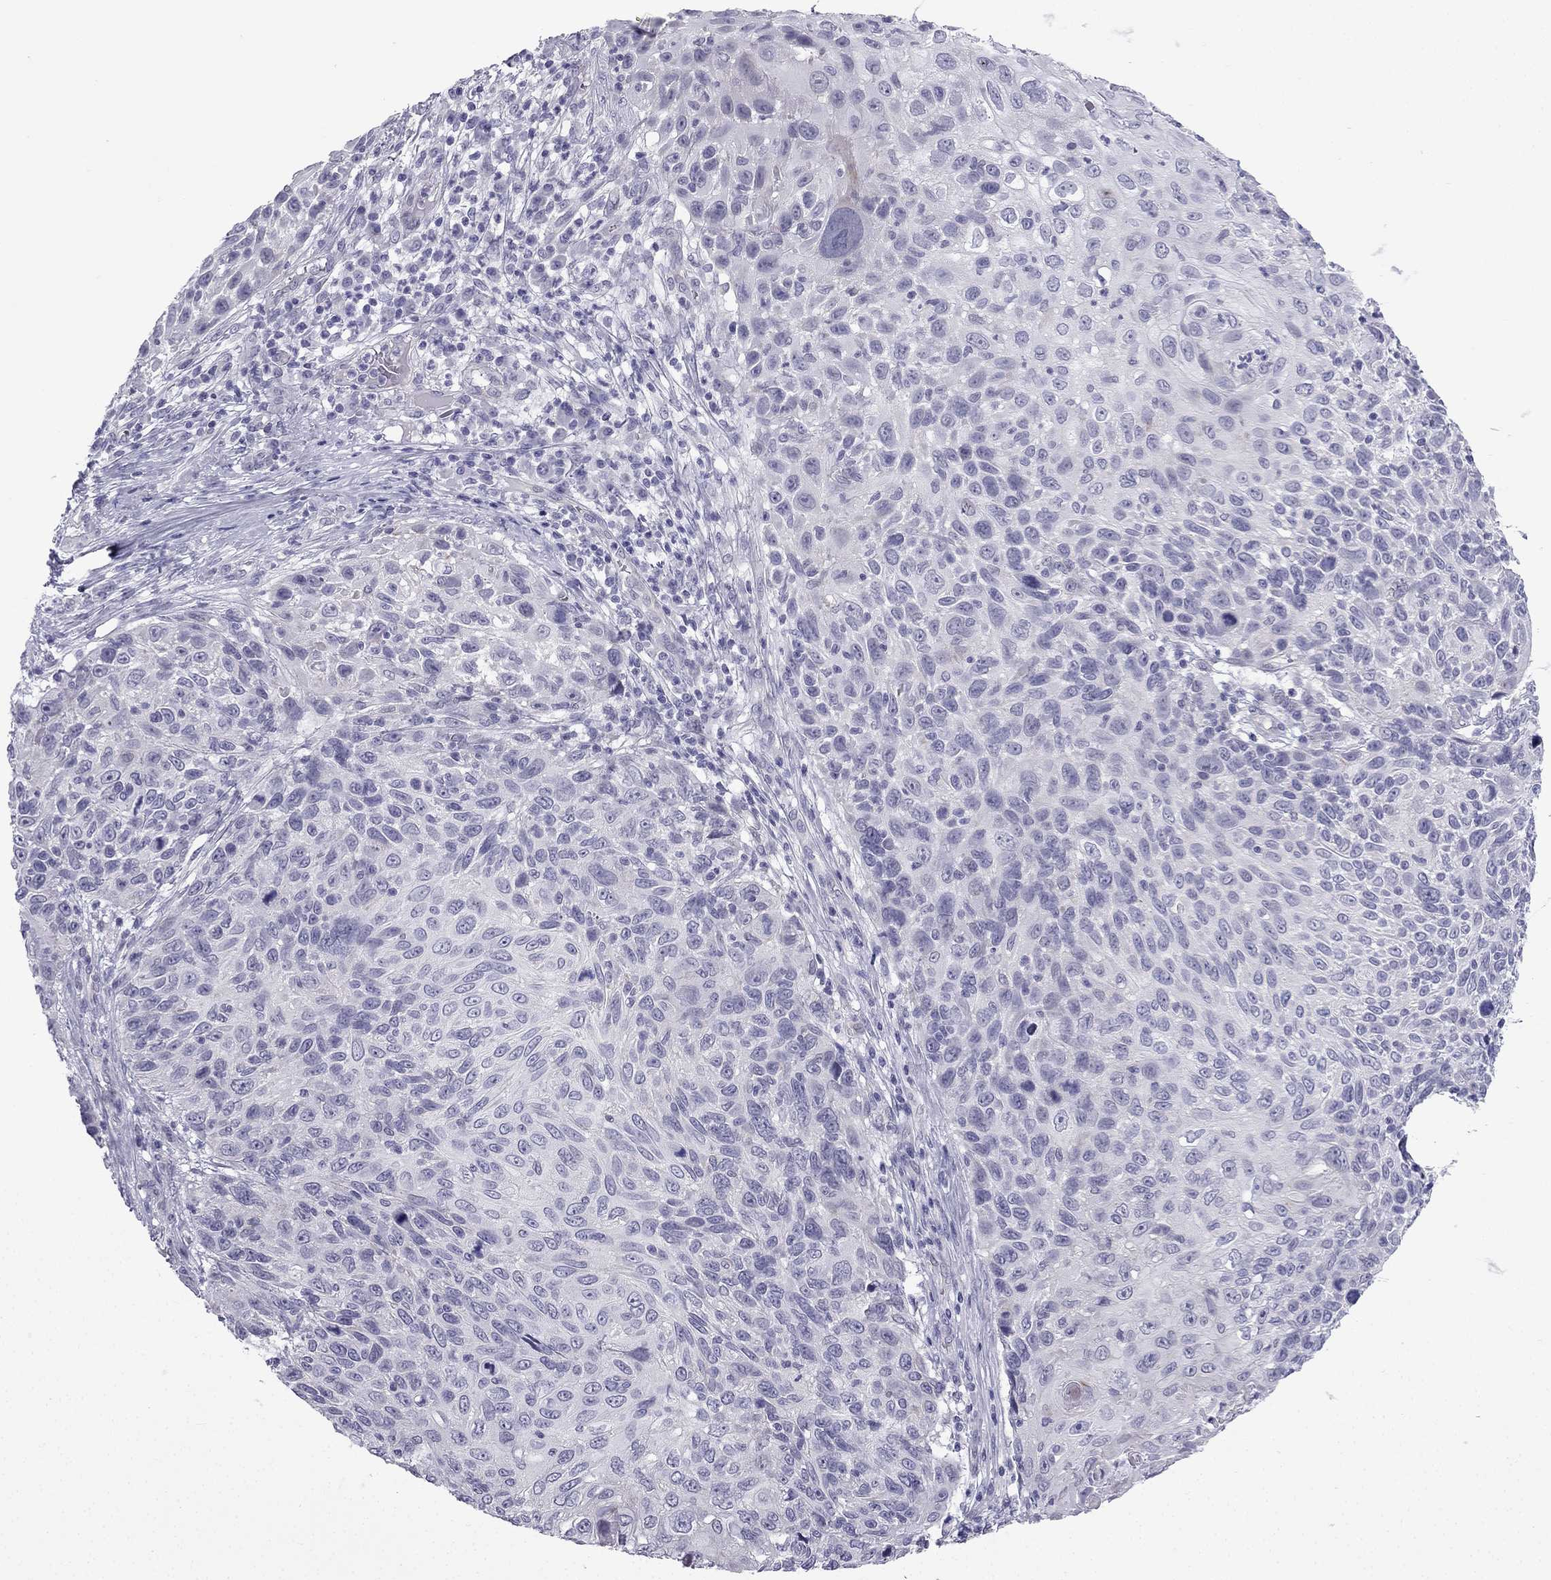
{"staining": {"intensity": "negative", "quantity": "none", "location": "none"}, "tissue": "skin cancer", "cell_type": "Tumor cells", "image_type": "cancer", "snomed": [{"axis": "morphology", "description": "Squamous cell carcinoma, NOS"}, {"axis": "topography", "description": "Skin"}], "caption": "This is an immunohistochemistry histopathology image of human skin squamous cell carcinoma. There is no expression in tumor cells.", "gene": "CFAP53", "patient": {"sex": "male", "age": 92}}